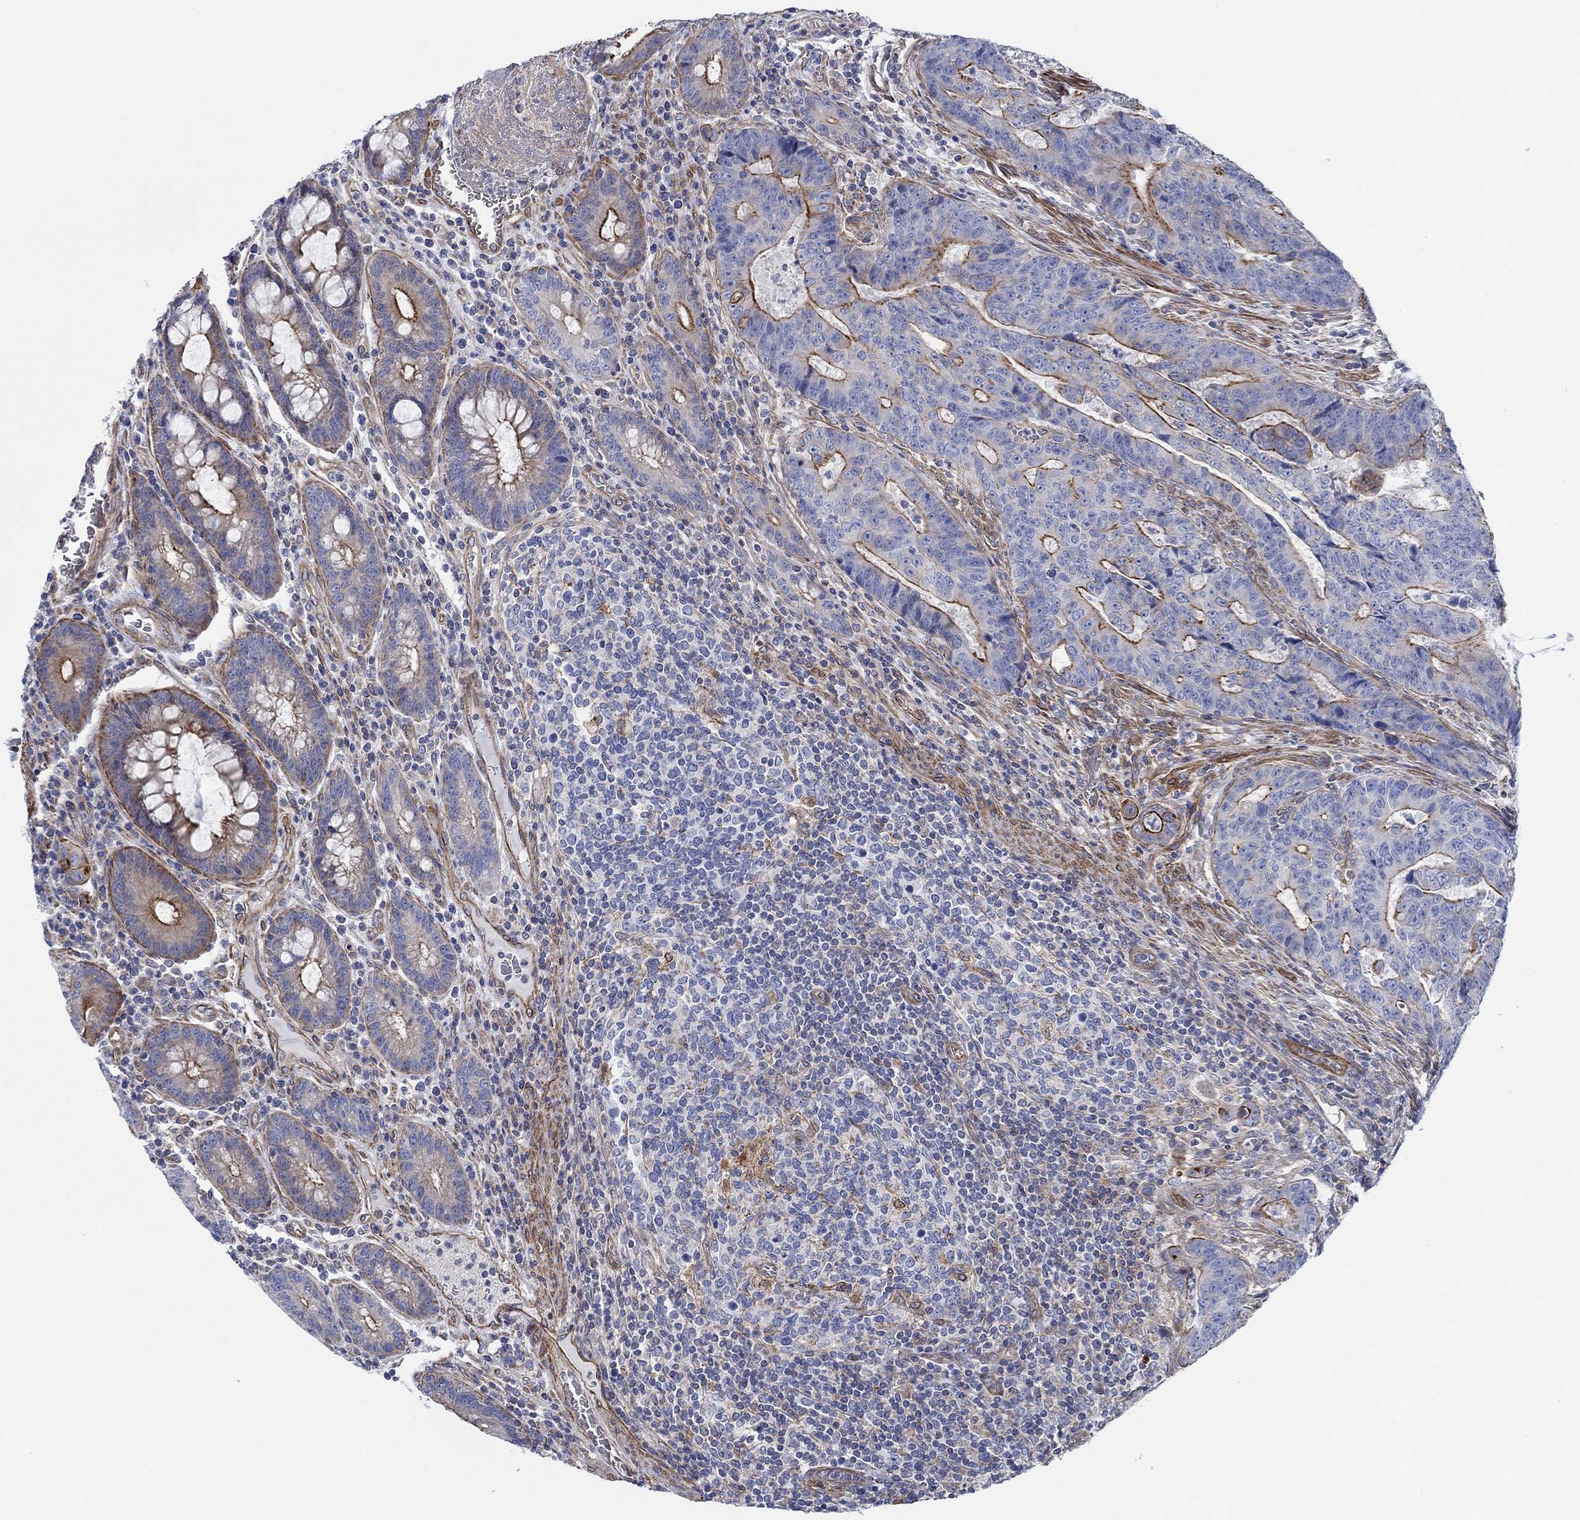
{"staining": {"intensity": "strong", "quantity": "25%-75%", "location": "cytoplasmic/membranous"}, "tissue": "colorectal cancer", "cell_type": "Tumor cells", "image_type": "cancer", "snomed": [{"axis": "morphology", "description": "Adenocarcinoma, NOS"}, {"axis": "topography", "description": "Colon"}], "caption": "The micrograph exhibits staining of colorectal cancer (adenocarcinoma), revealing strong cytoplasmic/membranous protein staining (brown color) within tumor cells.", "gene": "FMN1", "patient": {"sex": "female", "age": 48}}